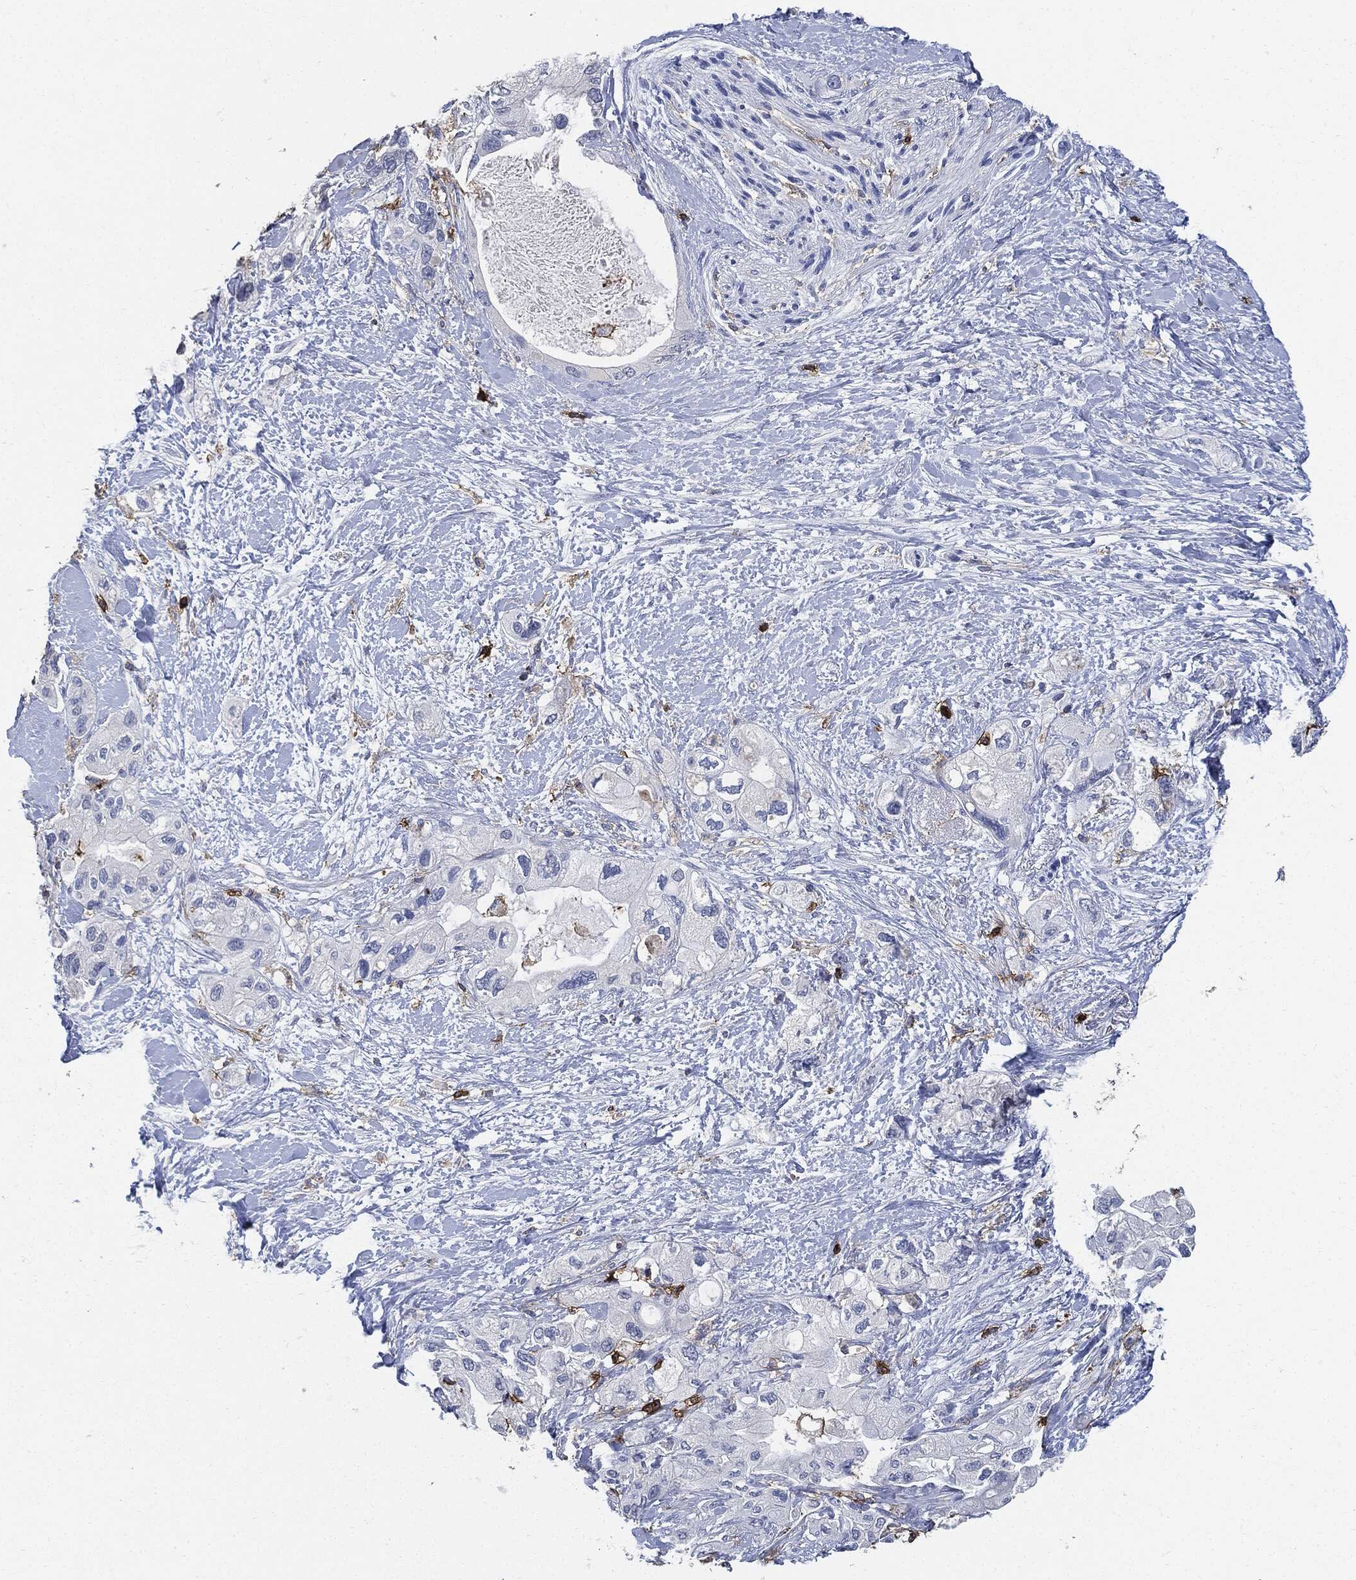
{"staining": {"intensity": "negative", "quantity": "none", "location": "none"}, "tissue": "pancreatic cancer", "cell_type": "Tumor cells", "image_type": "cancer", "snomed": [{"axis": "morphology", "description": "Adenocarcinoma, NOS"}, {"axis": "topography", "description": "Pancreas"}], "caption": "Immunohistochemical staining of human pancreatic adenocarcinoma shows no significant positivity in tumor cells. (Brightfield microscopy of DAB (3,3'-diaminobenzidine) immunohistochemistry (IHC) at high magnification).", "gene": "PTPRC", "patient": {"sex": "female", "age": 56}}